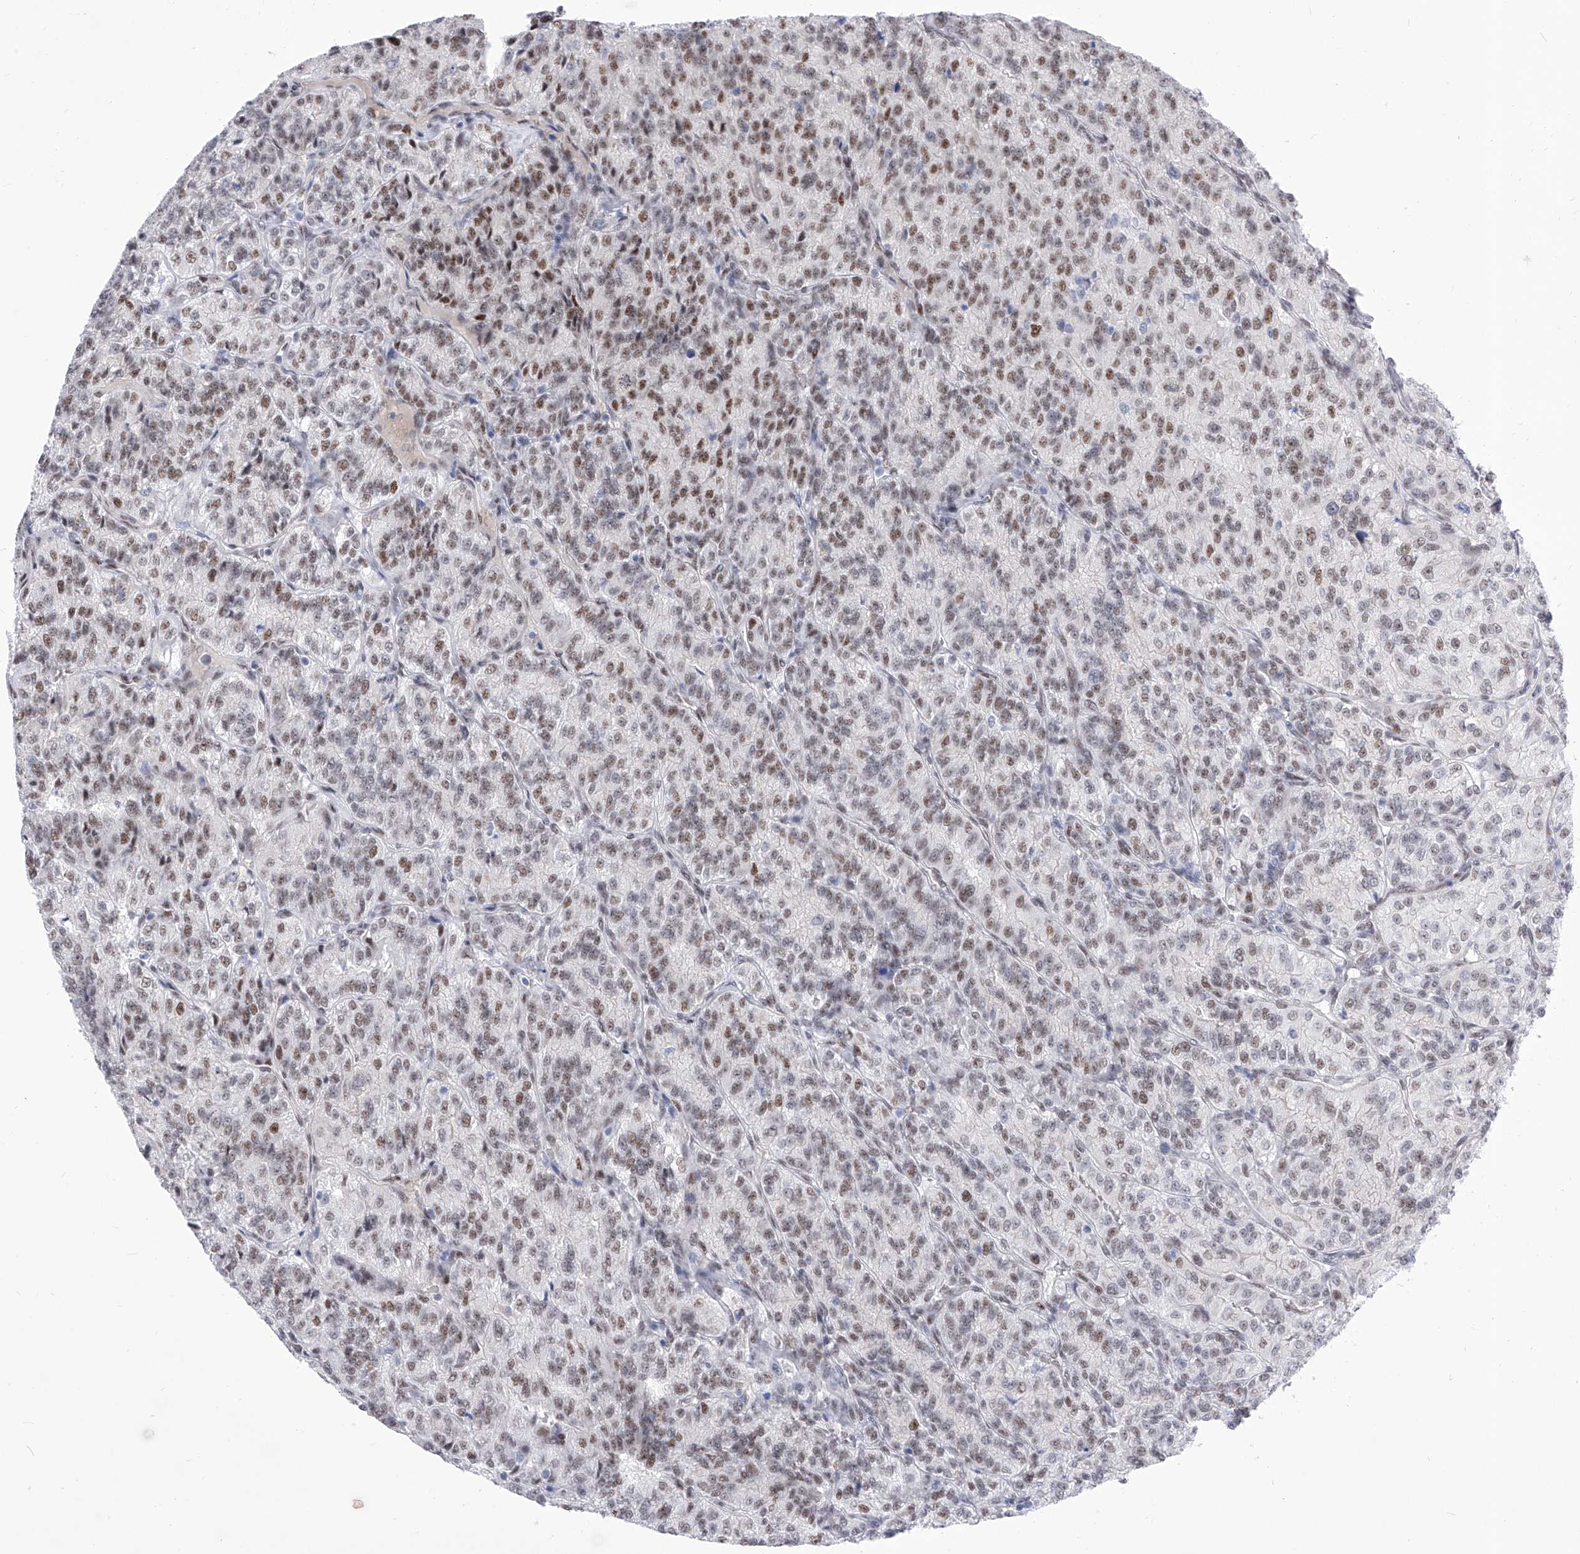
{"staining": {"intensity": "moderate", "quantity": ">75%", "location": "nuclear"}, "tissue": "renal cancer", "cell_type": "Tumor cells", "image_type": "cancer", "snomed": [{"axis": "morphology", "description": "Adenocarcinoma, NOS"}, {"axis": "topography", "description": "Kidney"}], "caption": "Moderate nuclear protein positivity is appreciated in approximately >75% of tumor cells in renal cancer (adenocarcinoma).", "gene": "ATN1", "patient": {"sex": "female", "age": 63}}